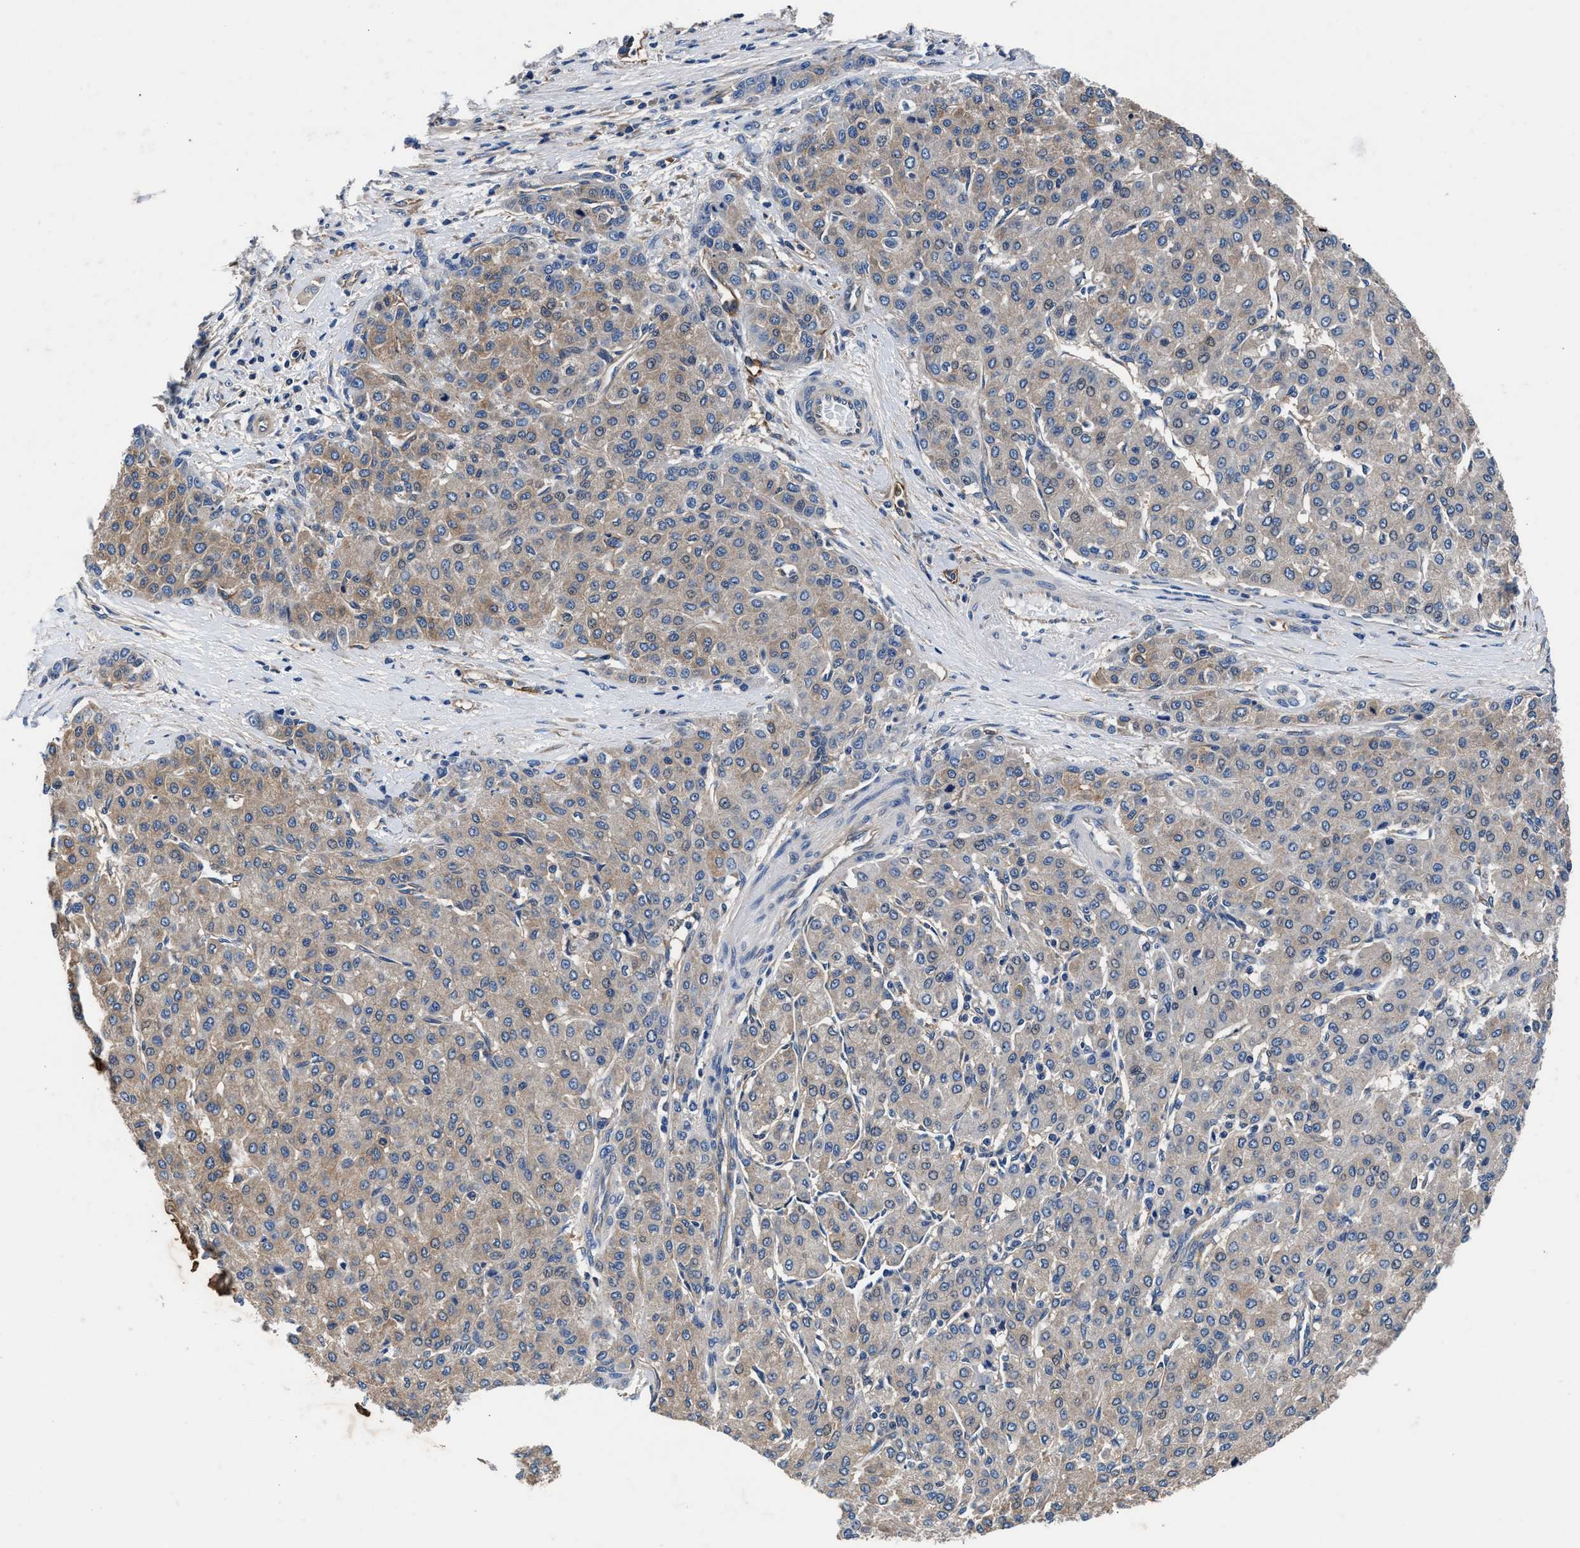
{"staining": {"intensity": "weak", "quantity": "25%-75%", "location": "cytoplasmic/membranous"}, "tissue": "liver cancer", "cell_type": "Tumor cells", "image_type": "cancer", "snomed": [{"axis": "morphology", "description": "Carcinoma, Hepatocellular, NOS"}, {"axis": "topography", "description": "Liver"}], "caption": "A brown stain labels weak cytoplasmic/membranous expression of a protein in liver cancer (hepatocellular carcinoma) tumor cells.", "gene": "SH3GL1", "patient": {"sex": "male", "age": 65}}